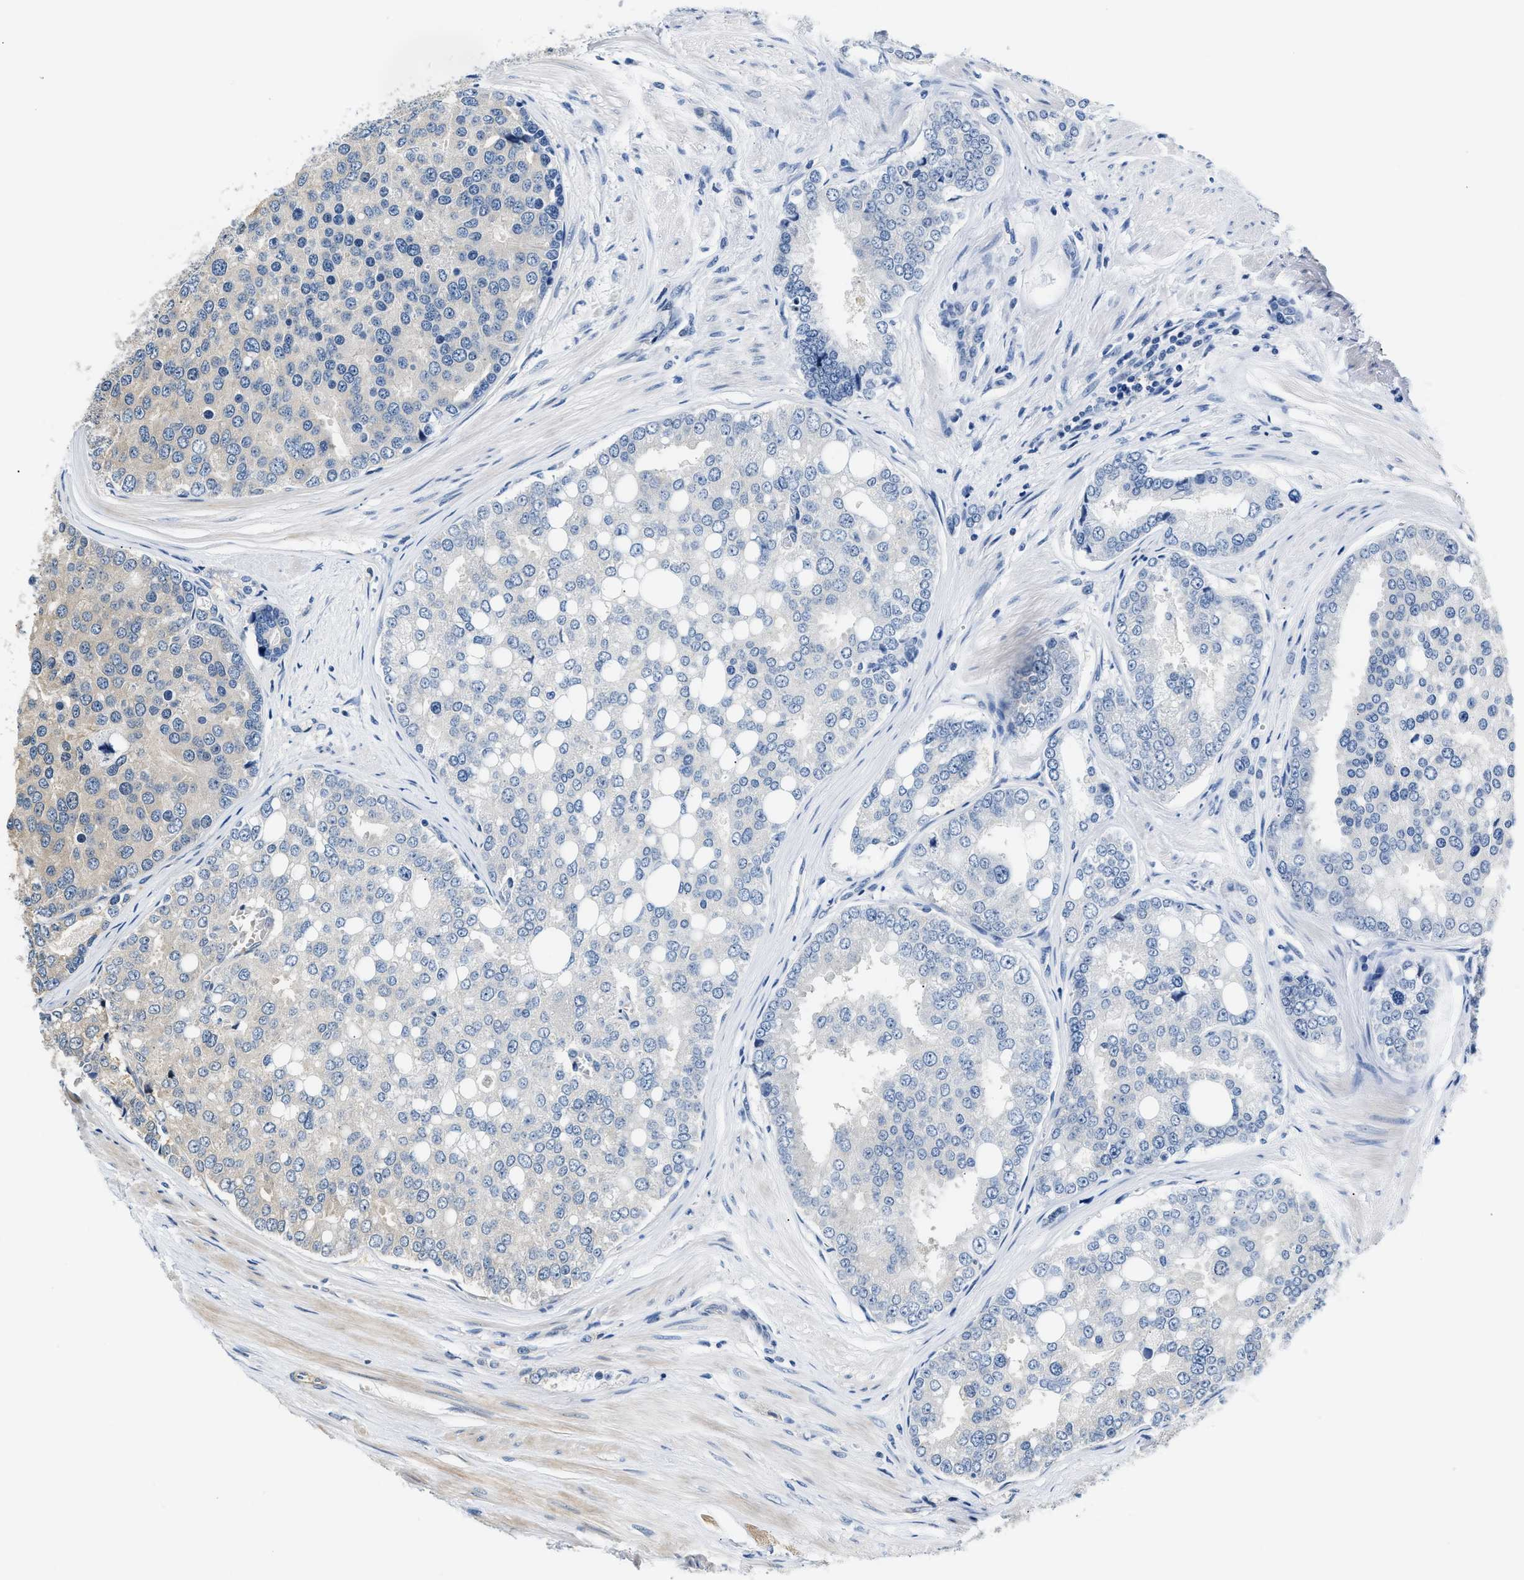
{"staining": {"intensity": "weak", "quantity": "<25%", "location": "cytoplasmic/membranous"}, "tissue": "prostate cancer", "cell_type": "Tumor cells", "image_type": "cancer", "snomed": [{"axis": "morphology", "description": "Adenocarcinoma, High grade"}, {"axis": "topography", "description": "Prostate"}], "caption": "This micrograph is of high-grade adenocarcinoma (prostate) stained with immunohistochemistry (IHC) to label a protein in brown with the nuclei are counter-stained blue. There is no expression in tumor cells.", "gene": "TUT7", "patient": {"sex": "male", "age": 50}}